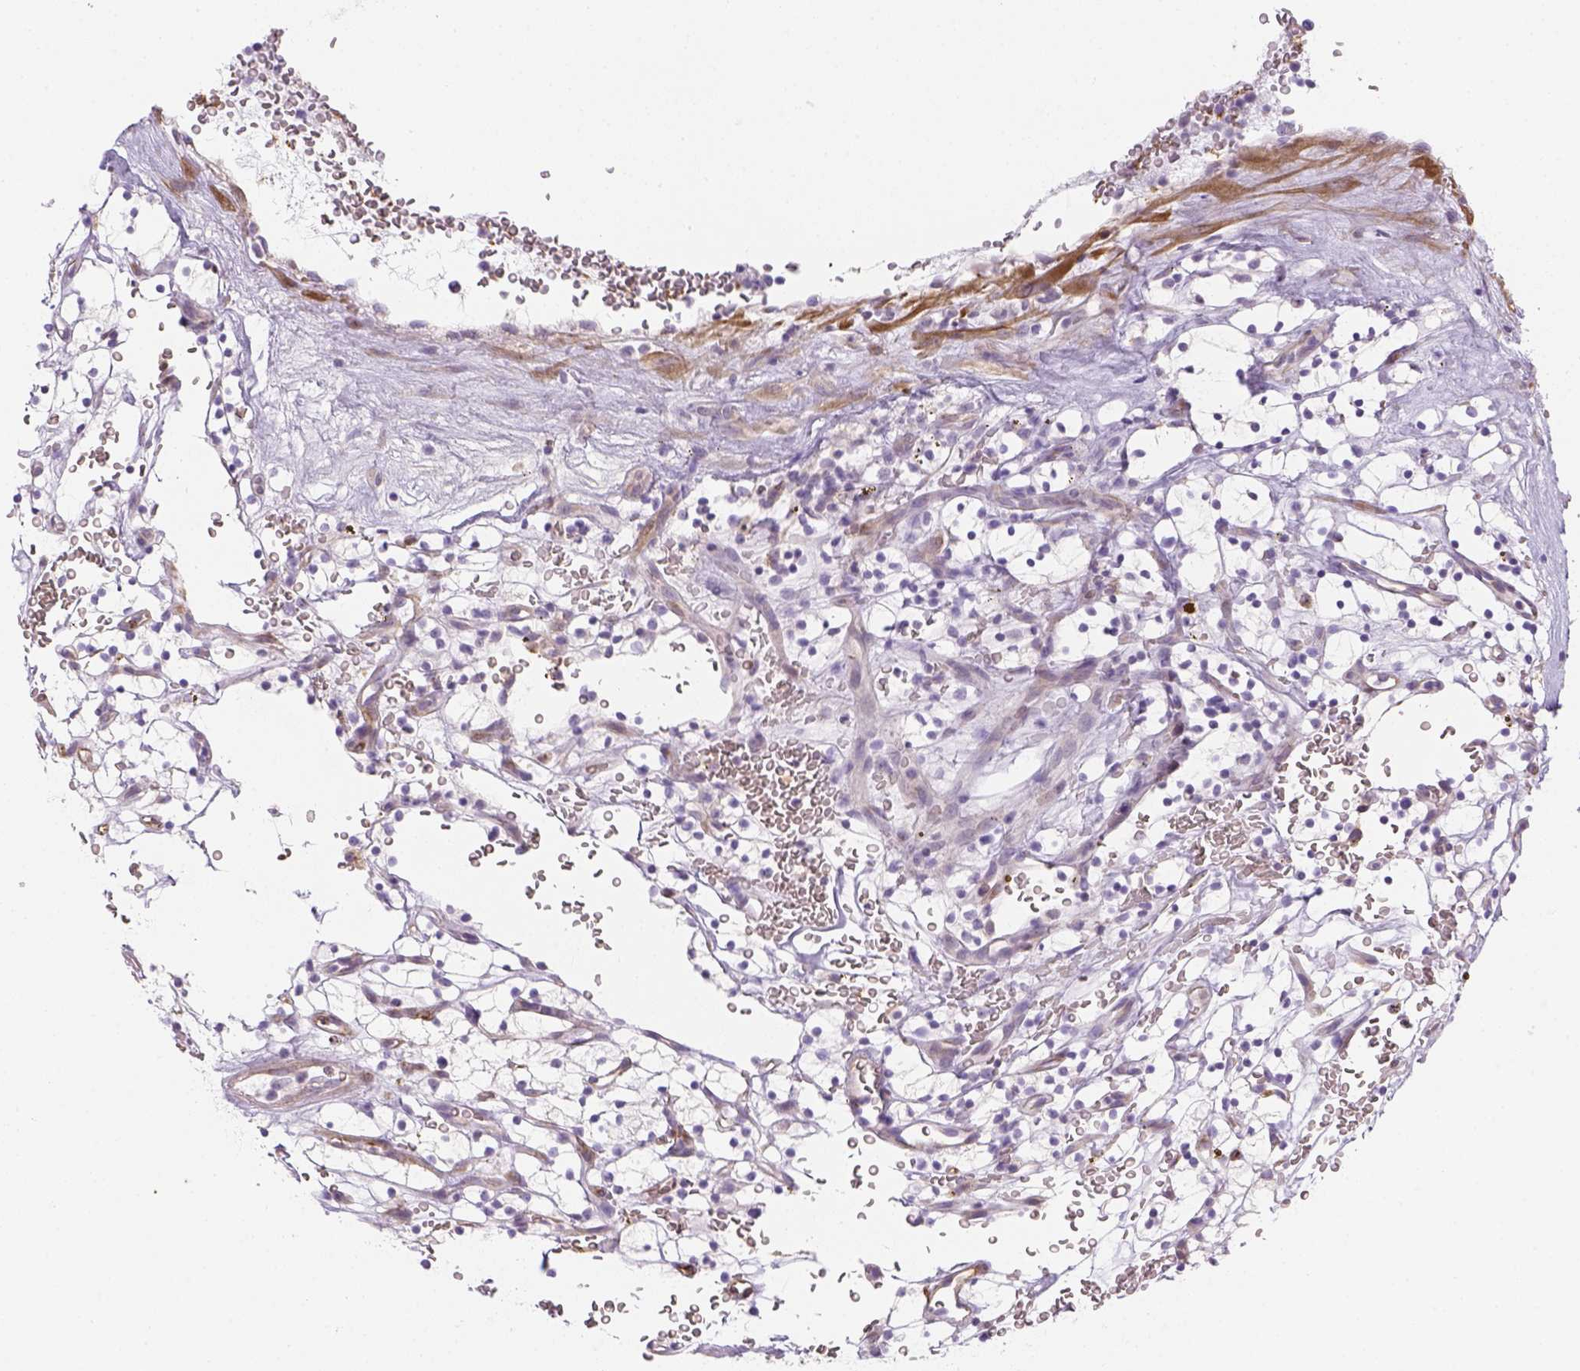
{"staining": {"intensity": "negative", "quantity": "none", "location": "none"}, "tissue": "renal cancer", "cell_type": "Tumor cells", "image_type": "cancer", "snomed": [{"axis": "morphology", "description": "Adenocarcinoma, NOS"}, {"axis": "topography", "description": "Kidney"}], "caption": "An immunohistochemistry (IHC) histopathology image of renal cancer is shown. There is no staining in tumor cells of renal cancer.", "gene": "CACNB1", "patient": {"sex": "female", "age": 64}}